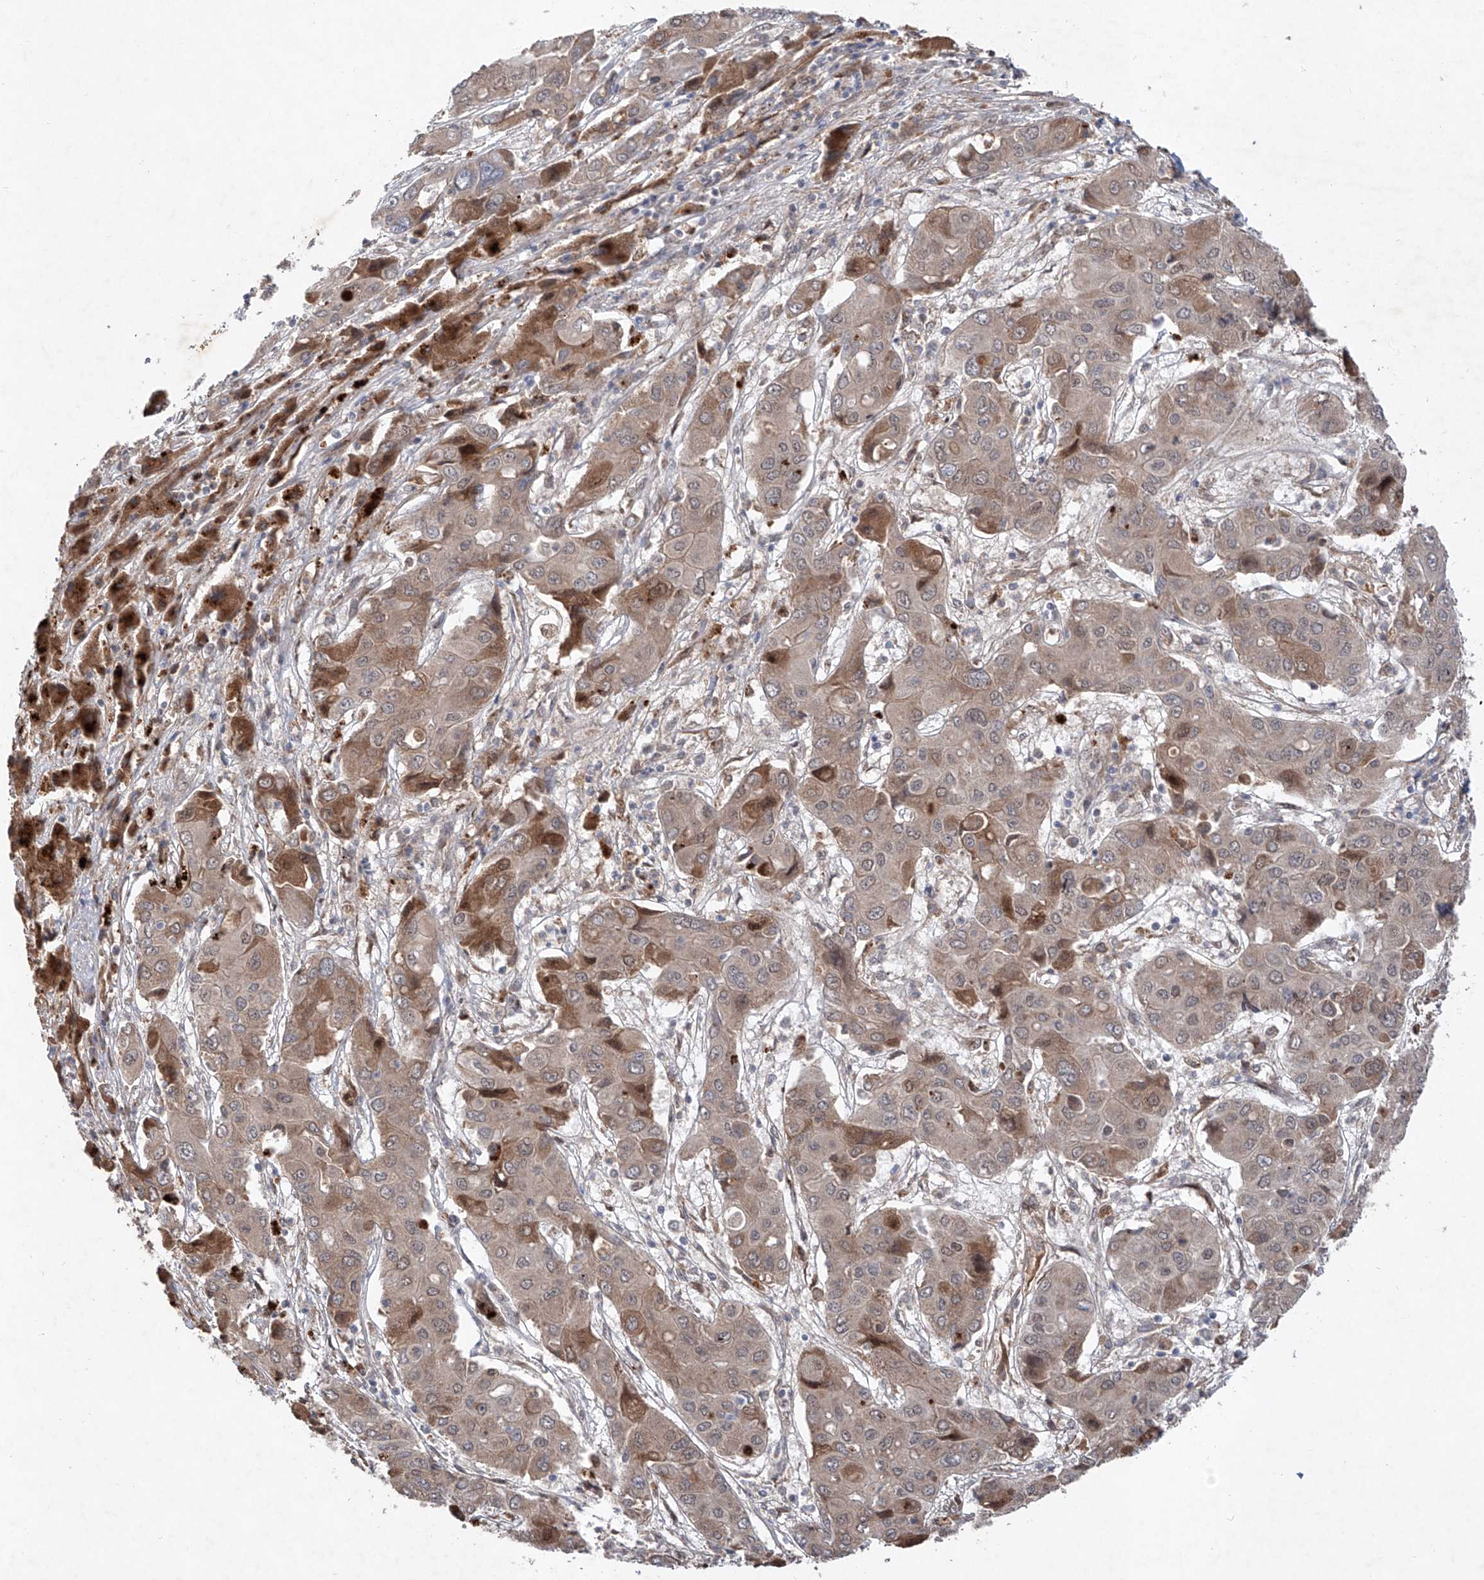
{"staining": {"intensity": "moderate", "quantity": "<25%", "location": "cytoplasmic/membranous"}, "tissue": "liver cancer", "cell_type": "Tumor cells", "image_type": "cancer", "snomed": [{"axis": "morphology", "description": "Cholangiocarcinoma"}, {"axis": "topography", "description": "Liver"}], "caption": "Immunohistochemical staining of human liver cancer shows low levels of moderate cytoplasmic/membranous positivity in about <25% of tumor cells.", "gene": "FAM135A", "patient": {"sex": "male", "age": 67}}